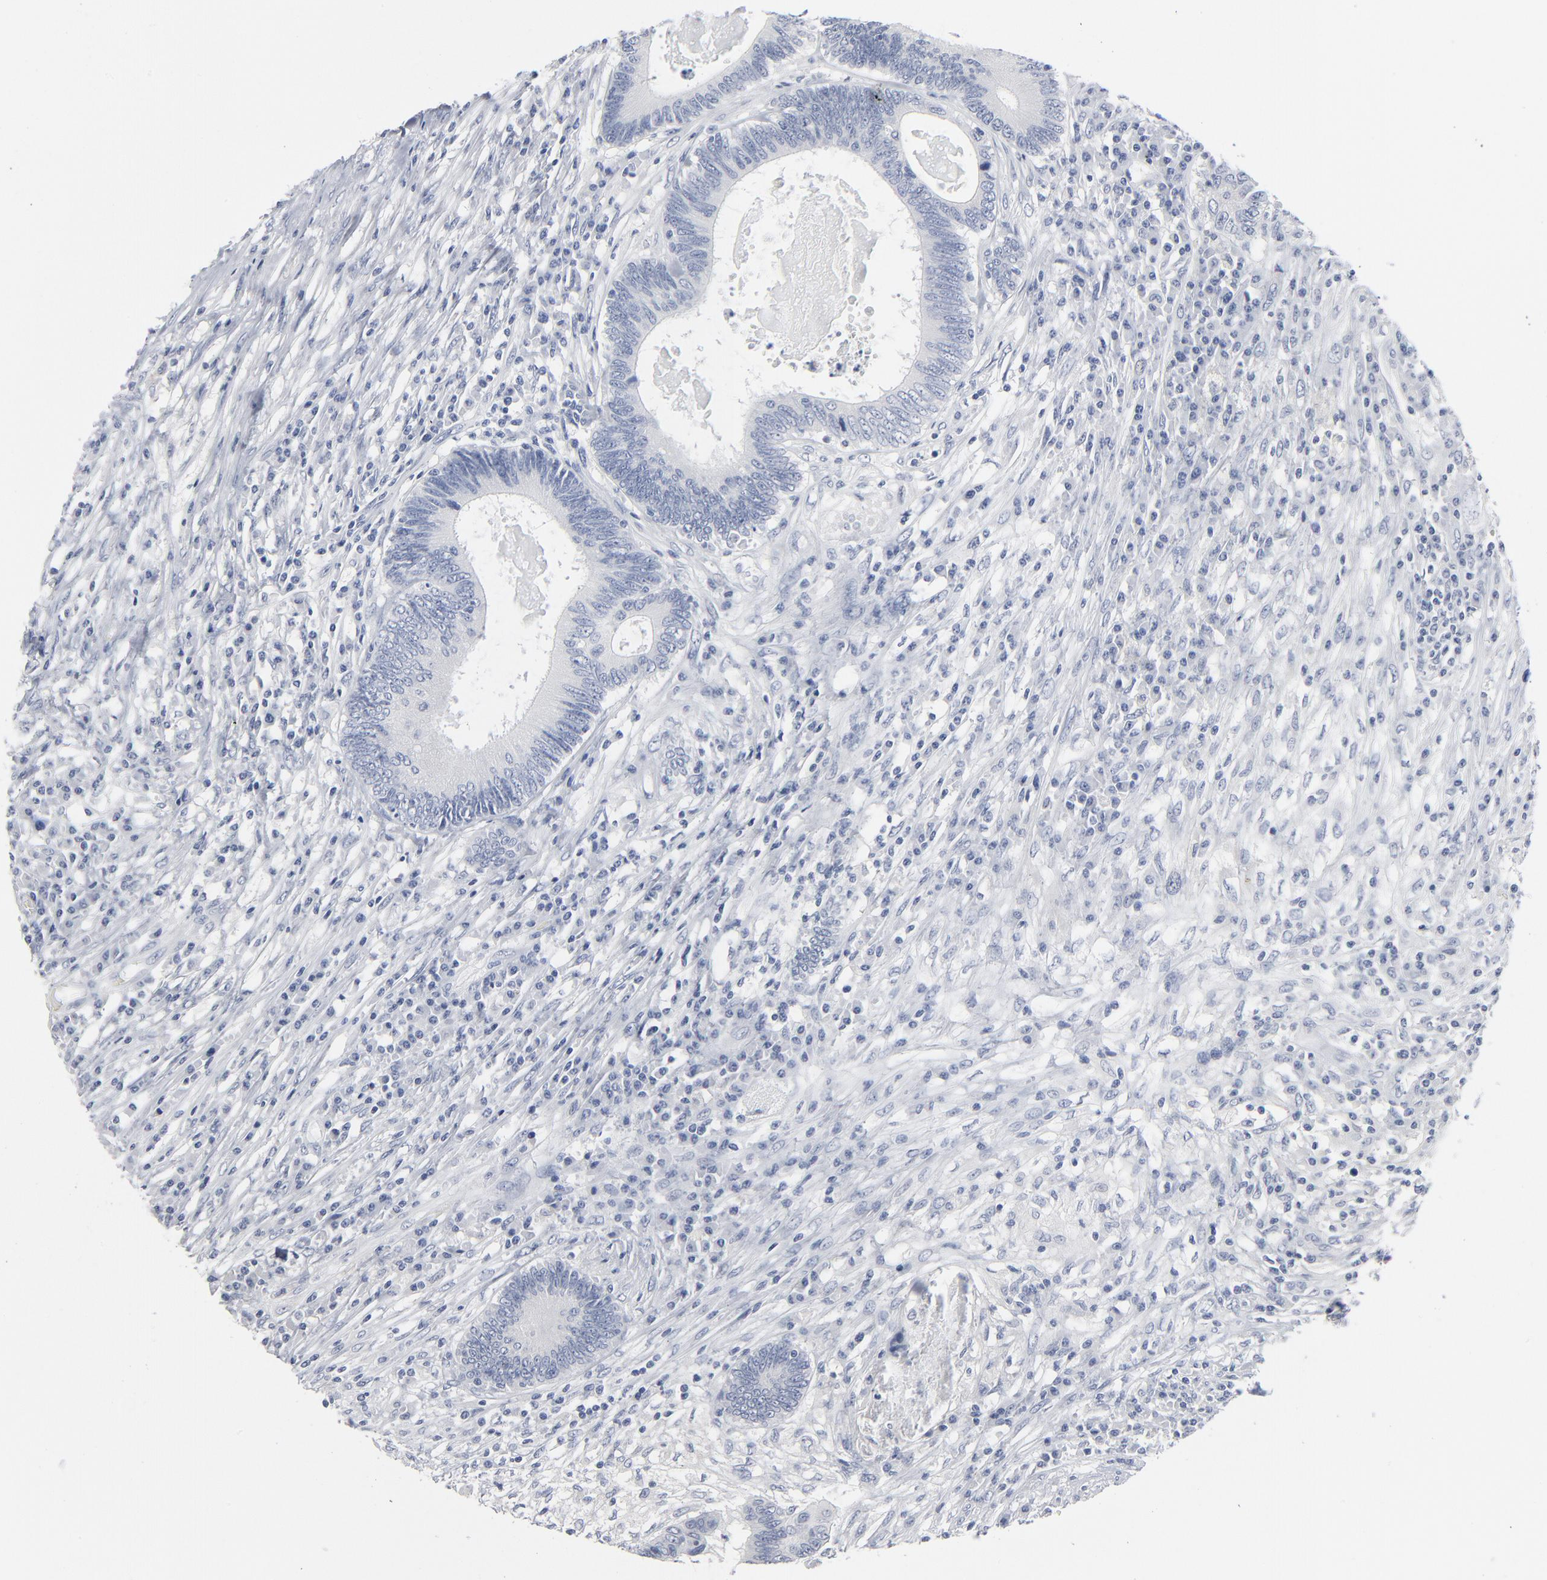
{"staining": {"intensity": "negative", "quantity": "none", "location": "none"}, "tissue": "colorectal cancer", "cell_type": "Tumor cells", "image_type": "cancer", "snomed": [{"axis": "morphology", "description": "Adenocarcinoma, NOS"}, {"axis": "topography", "description": "Colon"}], "caption": "Adenocarcinoma (colorectal) was stained to show a protein in brown. There is no significant positivity in tumor cells.", "gene": "PAGE1", "patient": {"sex": "female", "age": 78}}